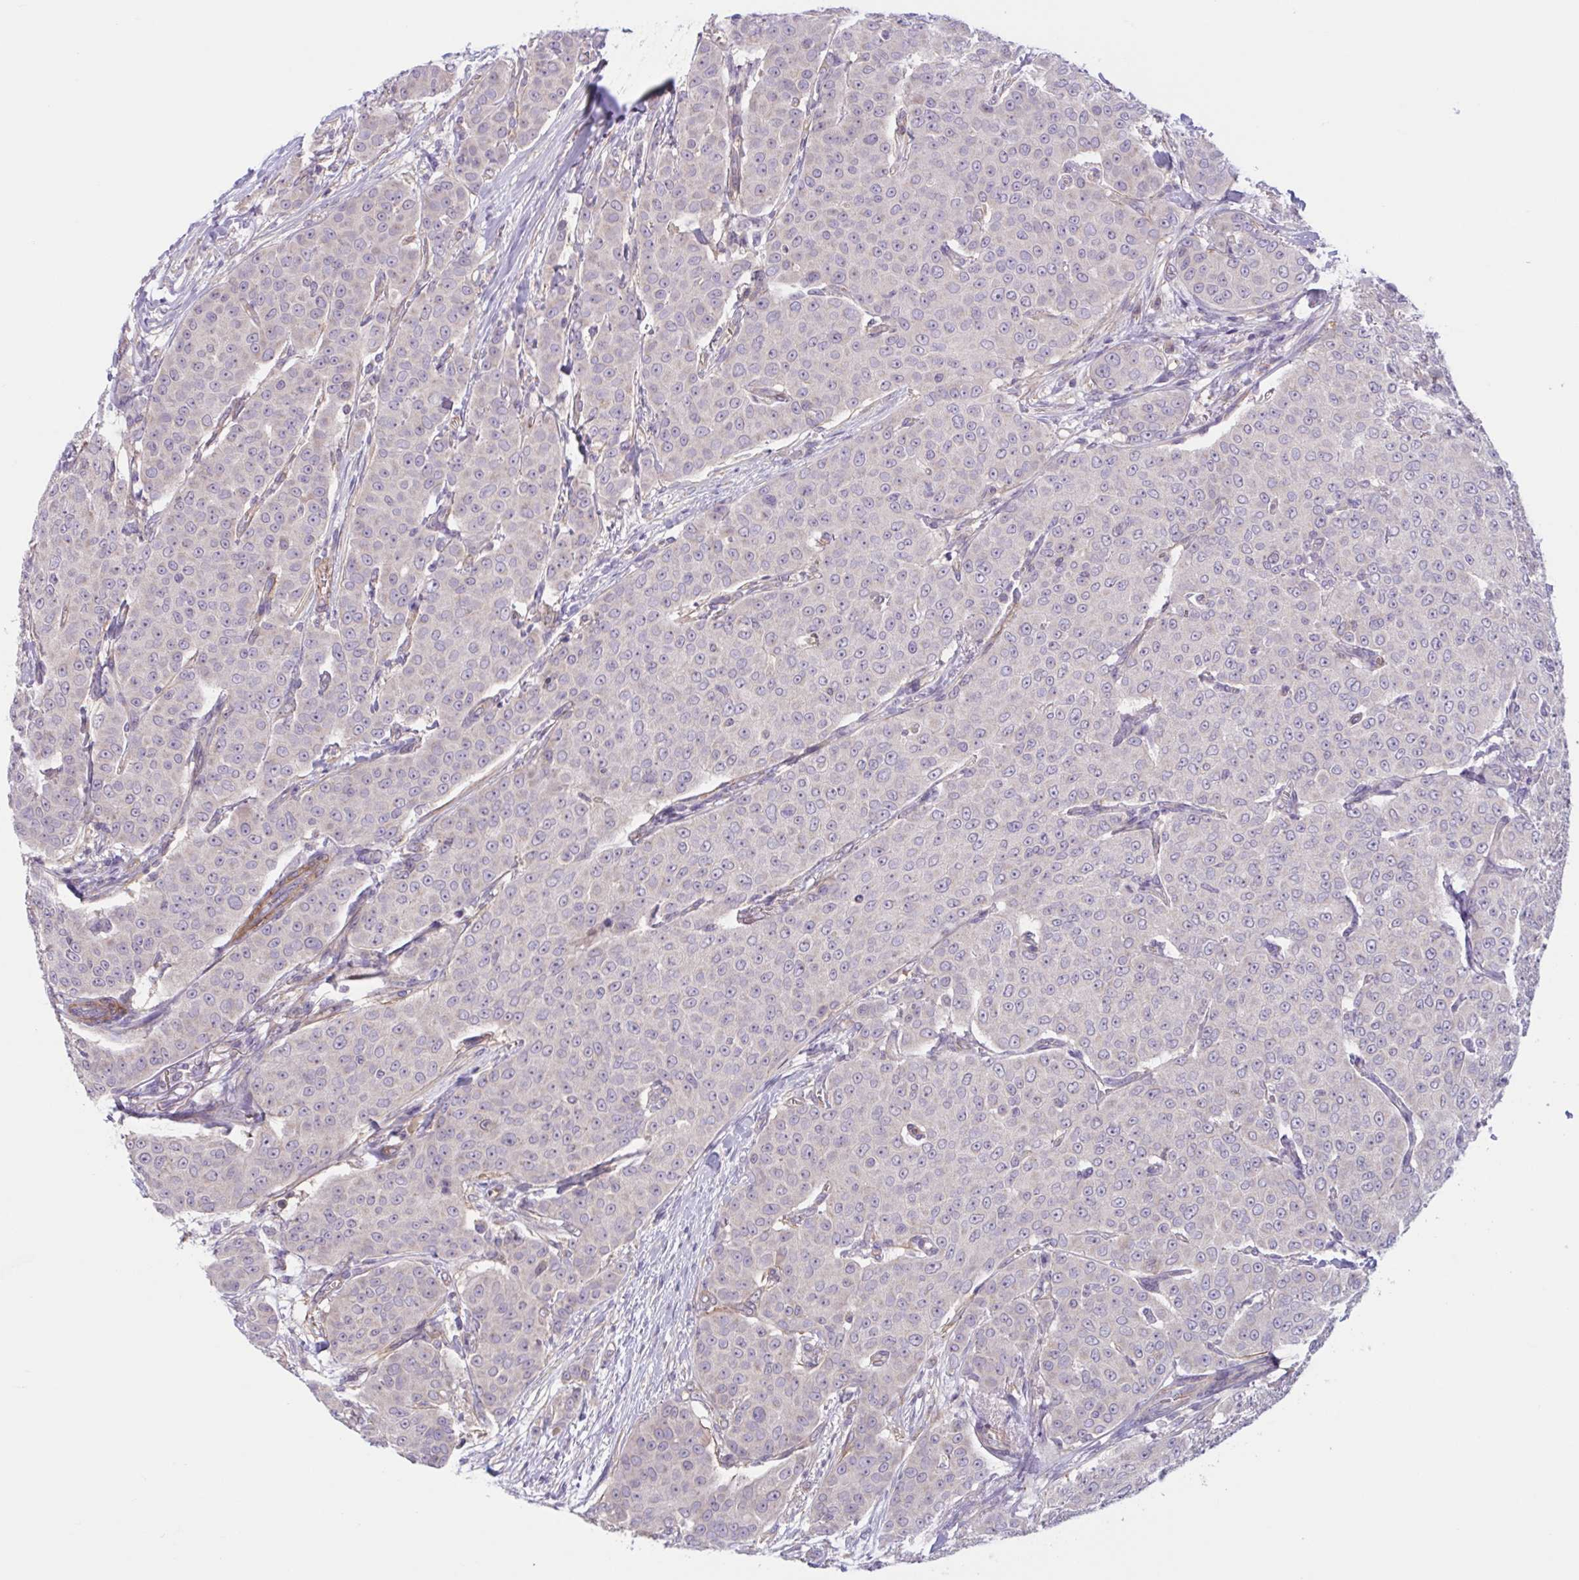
{"staining": {"intensity": "negative", "quantity": "none", "location": "none"}, "tissue": "breast cancer", "cell_type": "Tumor cells", "image_type": "cancer", "snomed": [{"axis": "morphology", "description": "Duct carcinoma"}, {"axis": "topography", "description": "Breast"}], "caption": "Intraductal carcinoma (breast) was stained to show a protein in brown. There is no significant expression in tumor cells.", "gene": "WNT9B", "patient": {"sex": "female", "age": 91}}